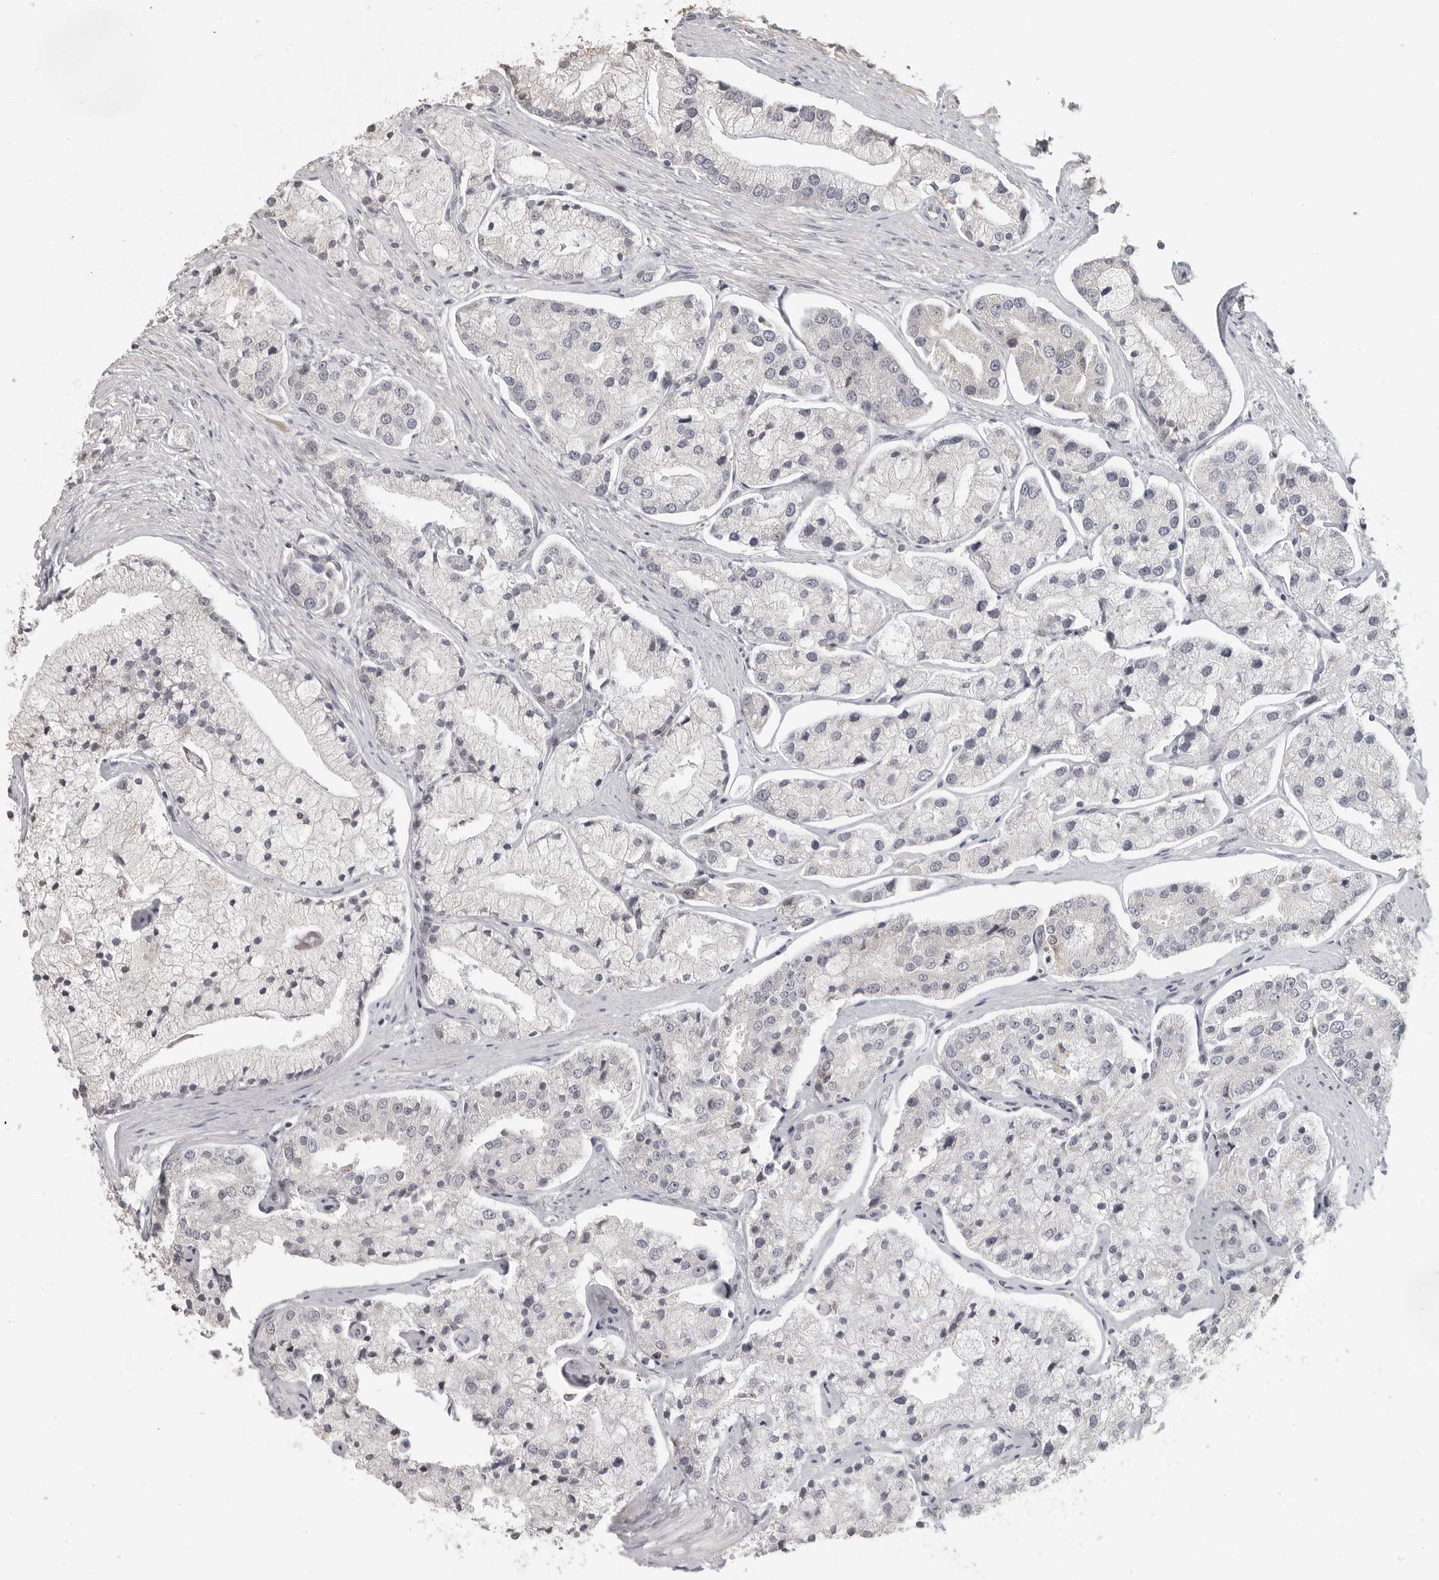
{"staining": {"intensity": "negative", "quantity": "none", "location": "none"}, "tissue": "prostate cancer", "cell_type": "Tumor cells", "image_type": "cancer", "snomed": [{"axis": "morphology", "description": "Adenocarcinoma, High grade"}, {"axis": "topography", "description": "Prostate"}], "caption": "This is a histopathology image of immunohistochemistry (IHC) staining of prostate high-grade adenocarcinoma, which shows no staining in tumor cells. (Brightfield microscopy of DAB immunohistochemistry at high magnification).", "gene": "IDO1", "patient": {"sex": "male", "age": 50}}